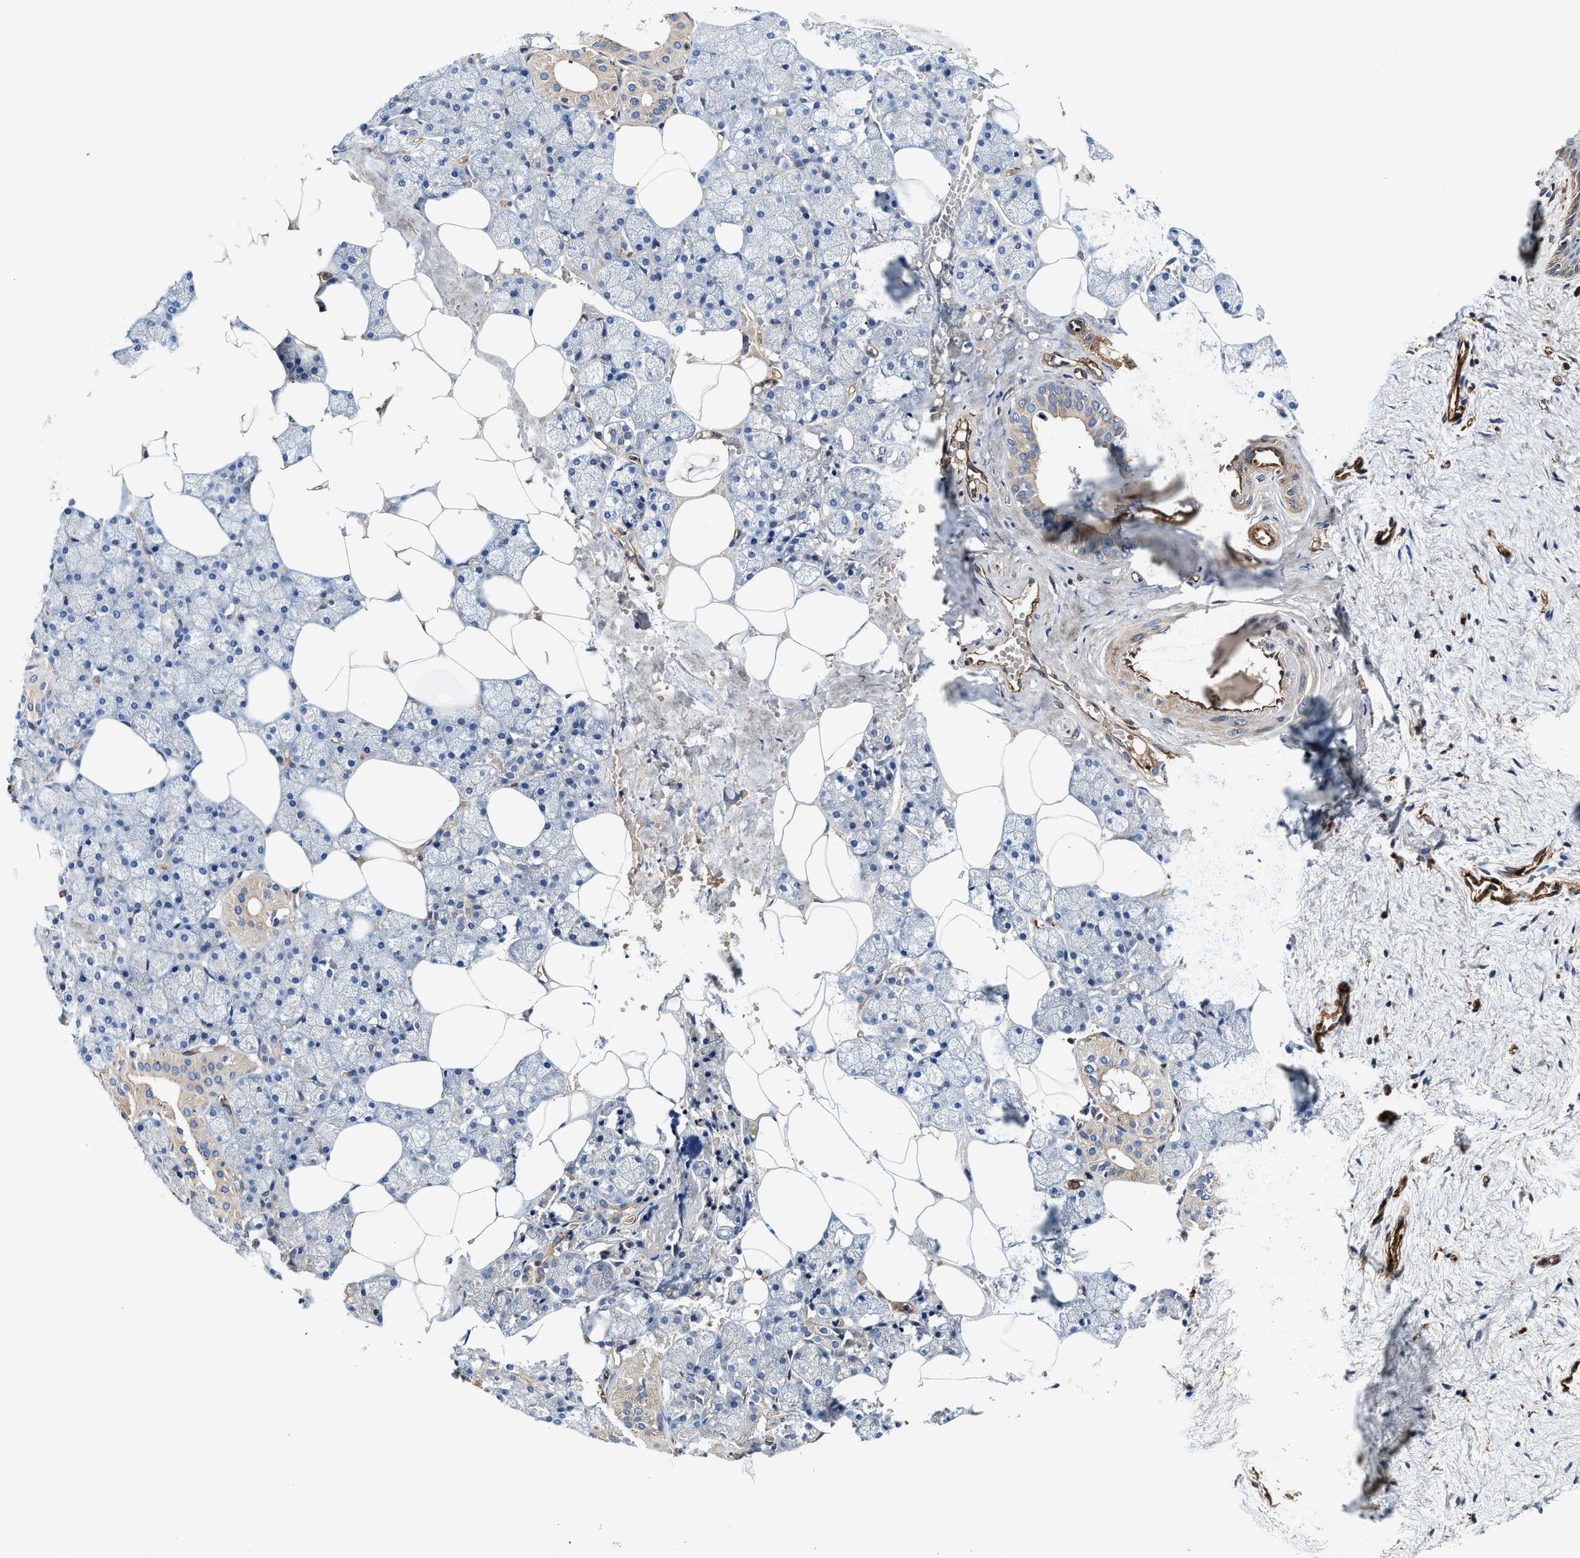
{"staining": {"intensity": "weak", "quantity": "<25%", "location": "cytoplasmic/membranous"}, "tissue": "salivary gland", "cell_type": "Glandular cells", "image_type": "normal", "snomed": [{"axis": "morphology", "description": "Normal tissue, NOS"}, {"axis": "topography", "description": "Salivary gland"}], "caption": "Immunohistochemistry image of benign salivary gland: human salivary gland stained with DAB demonstrates no significant protein expression in glandular cells.", "gene": "HIP1", "patient": {"sex": "male", "age": 62}}